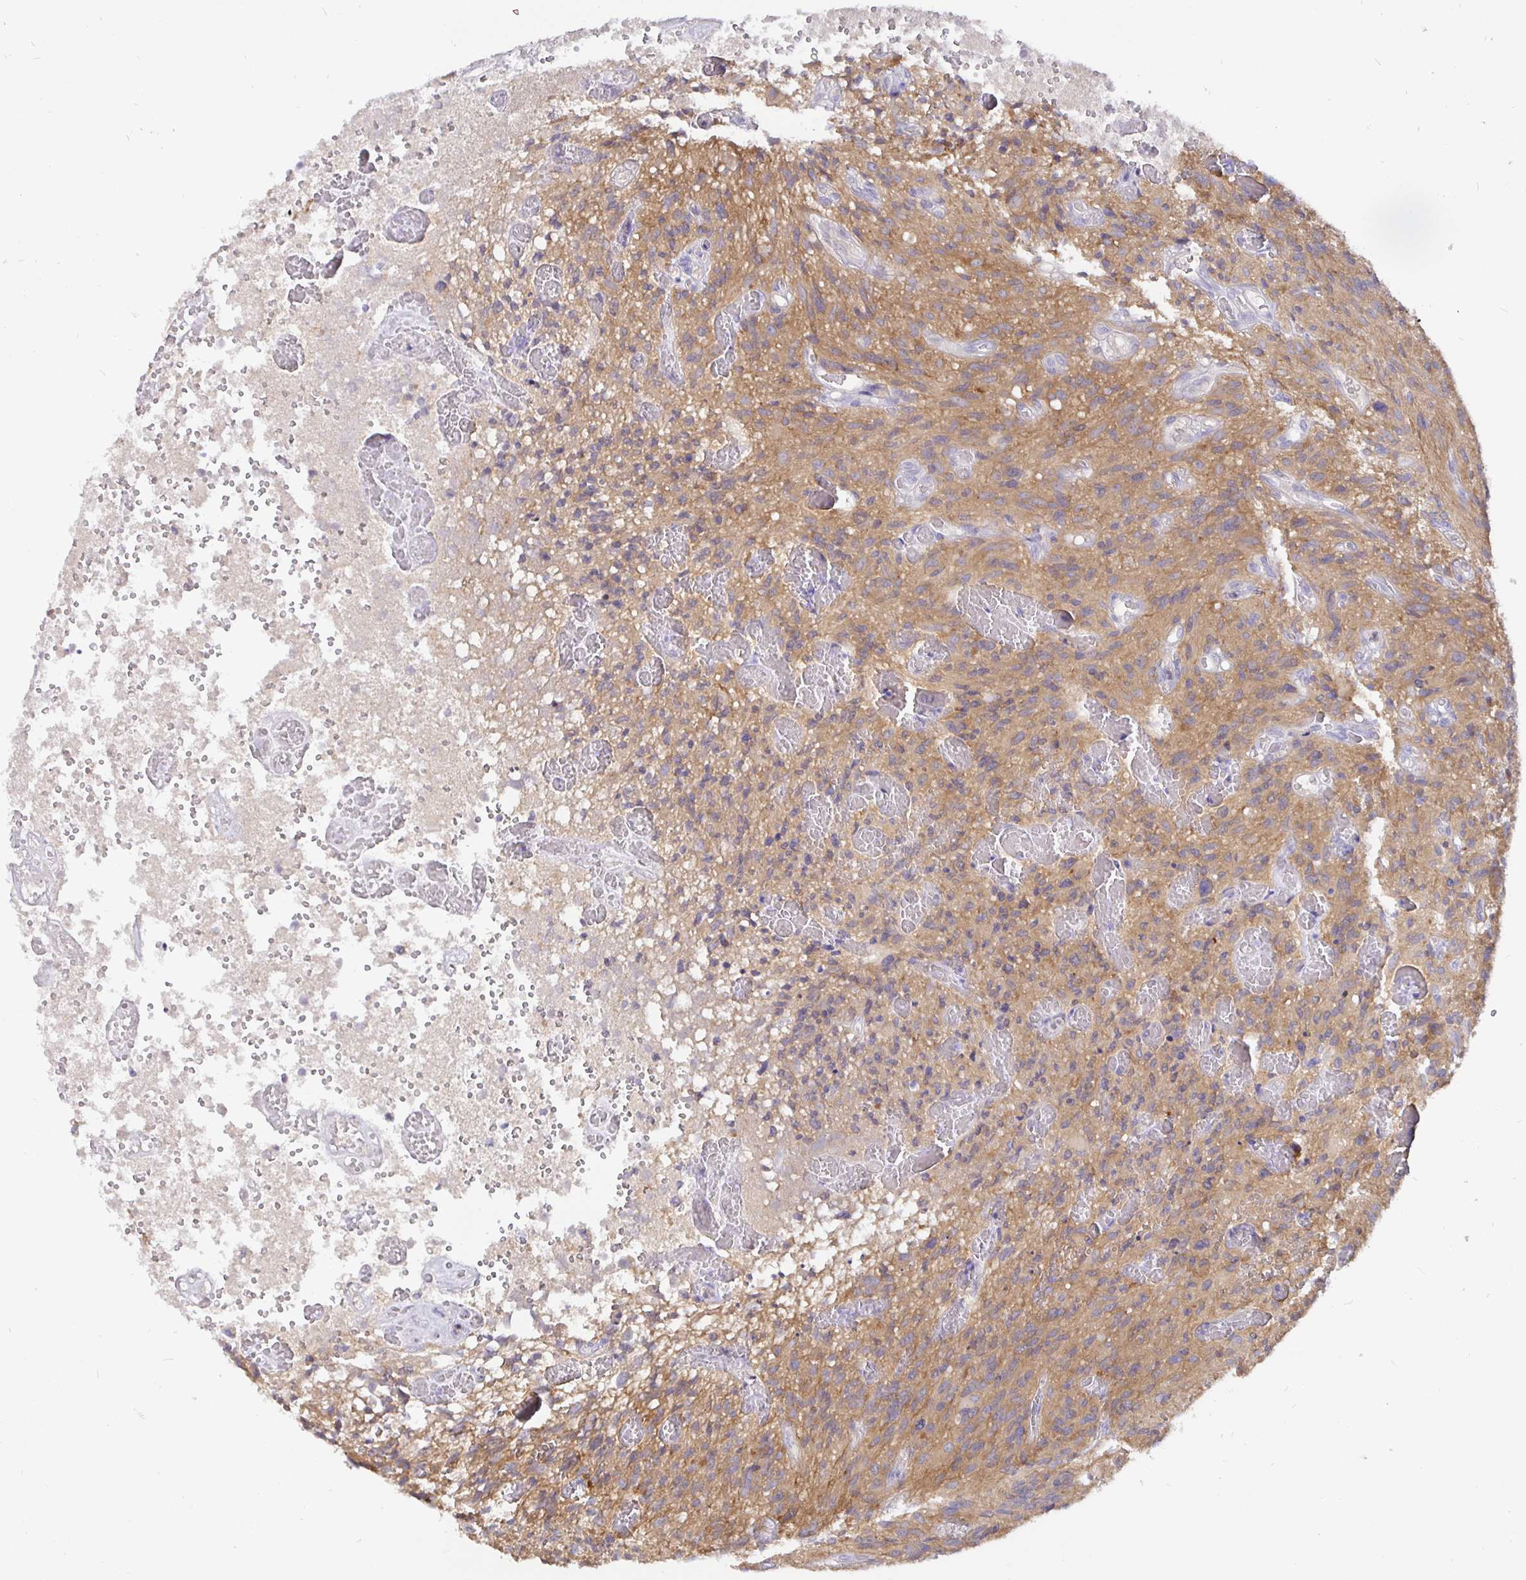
{"staining": {"intensity": "moderate", "quantity": "25%-75%", "location": "cytoplasmic/membranous"}, "tissue": "glioma", "cell_type": "Tumor cells", "image_type": "cancer", "snomed": [{"axis": "morphology", "description": "Glioma, malignant, High grade"}, {"axis": "topography", "description": "Brain"}], "caption": "Immunohistochemical staining of human malignant glioma (high-grade) reveals moderate cytoplasmic/membranous protein positivity in approximately 25%-75% of tumor cells. The staining is performed using DAB brown chromogen to label protein expression. The nuclei are counter-stained blue using hematoxylin.", "gene": "KIF21A", "patient": {"sex": "male", "age": 75}}